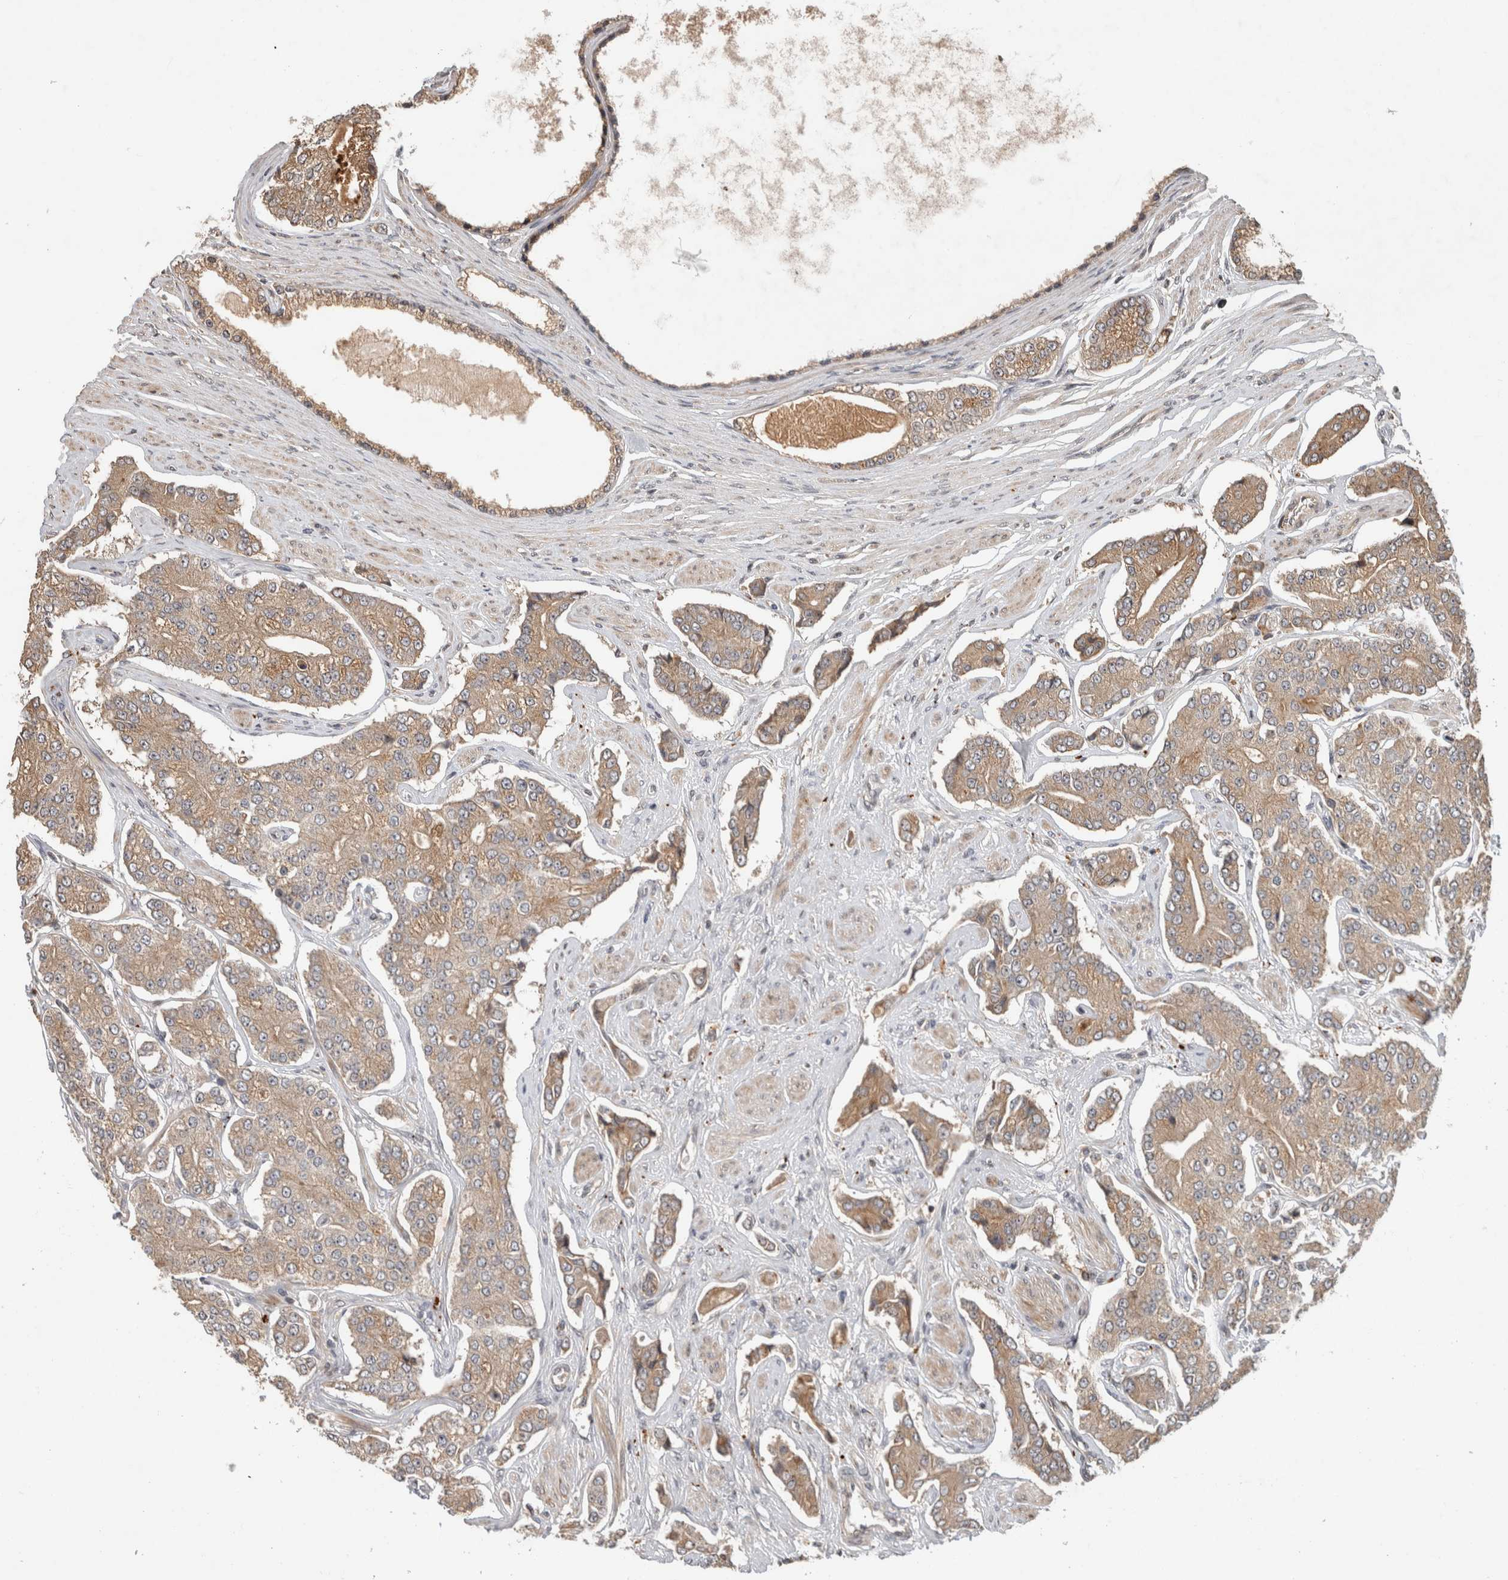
{"staining": {"intensity": "moderate", "quantity": ">75%", "location": "cytoplasmic/membranous"}, "tissue": "prostate cancer", "cell_type": "Tumor cells", "image_type": "cancer", "snomed": [{"axis": "morphology", "description": "Adenocarcinoma, High grade"}, {"axis": "topography", "description": "Prostate"}], "caption": "IHC of human prostate cancer (adenocarcinoma (high-grade)) displays medium levels of moderate cytoplasmic/membranous expression in approximately >75% of tumor cells.", "gene": "PITPNC1", "patient": {"sex": "male", "age": 71}}